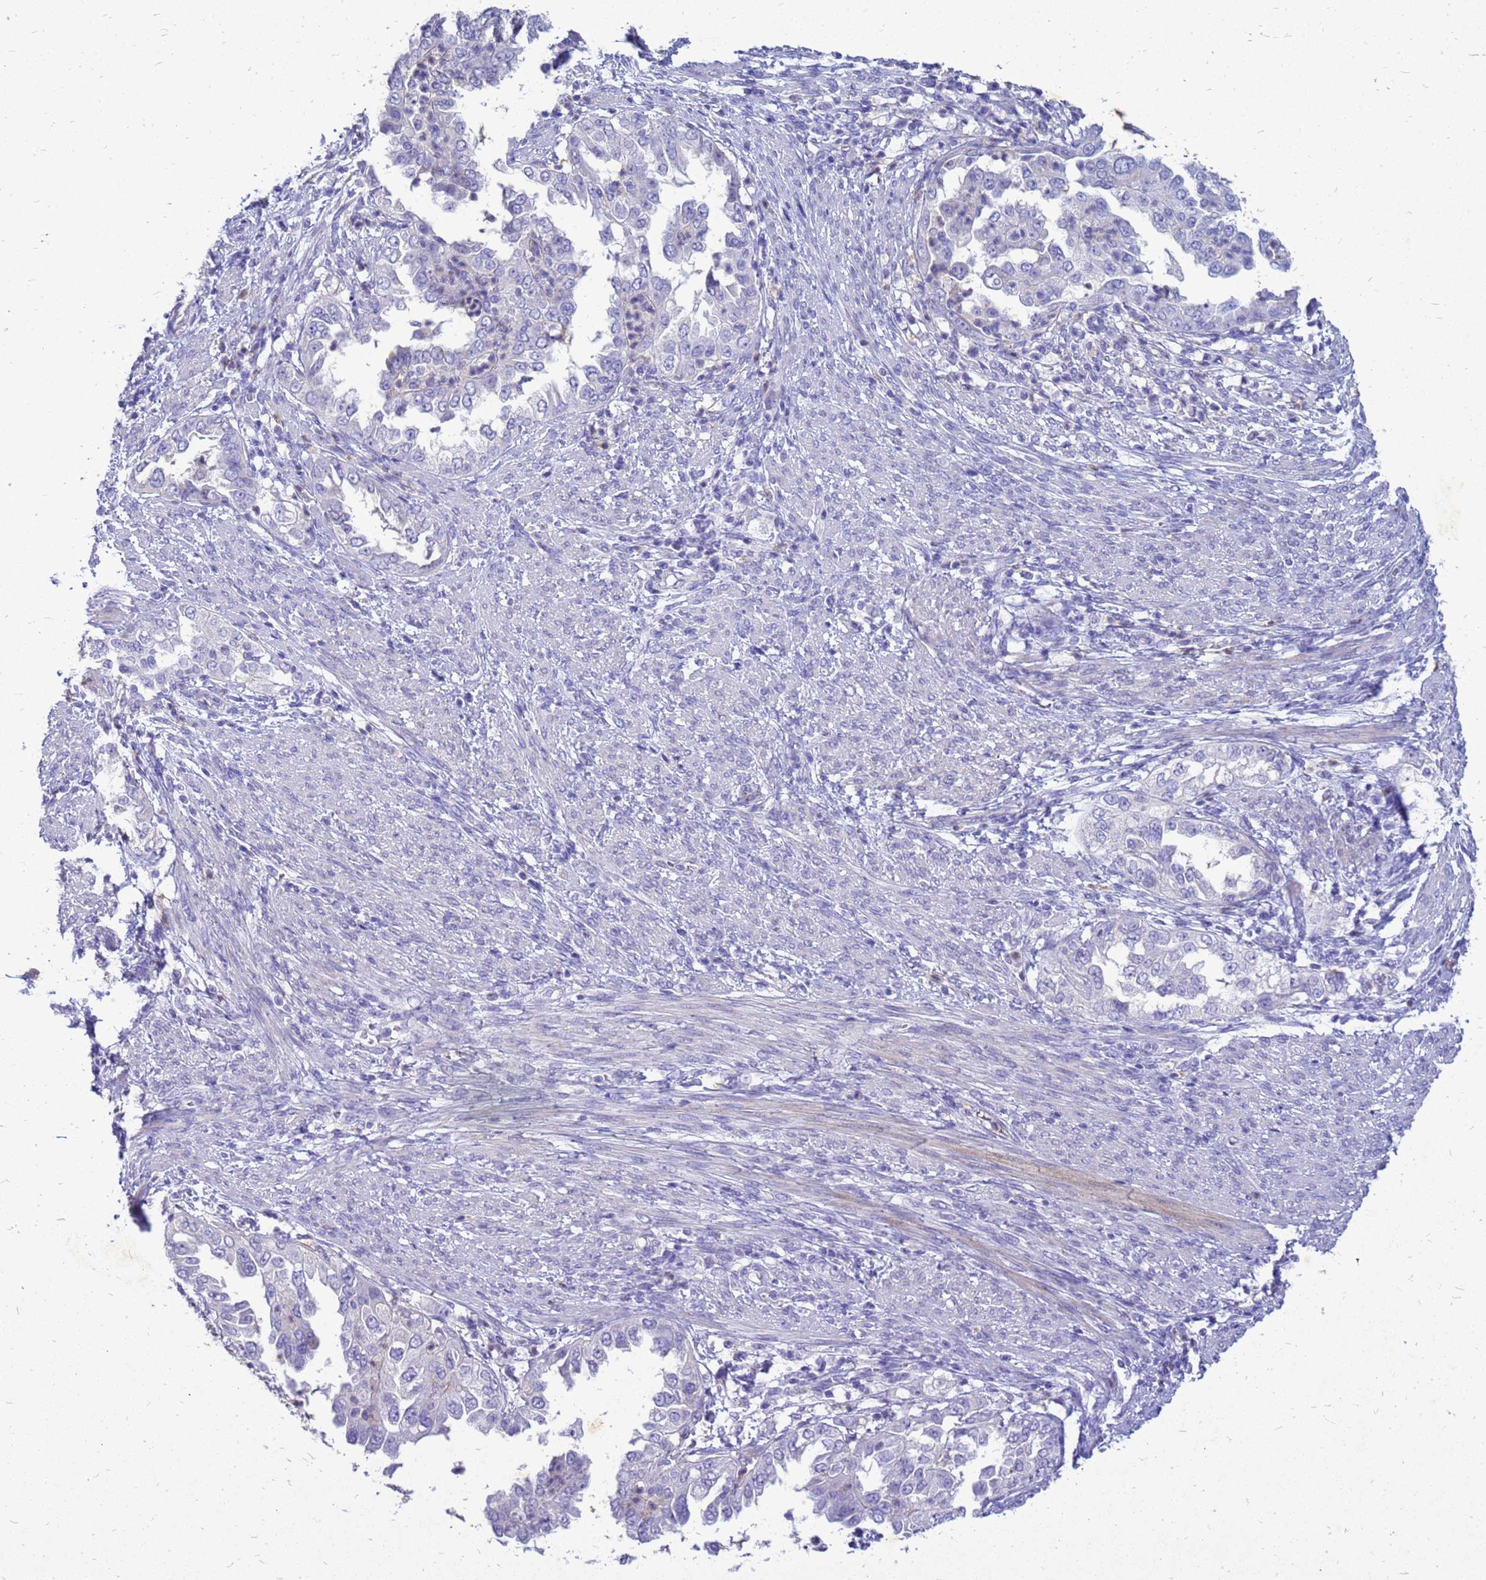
{"staining": {"intensity": "negative", "quantity": "none", "location": "none"}, "tissue": "endometrial cancer", "cell_type": "Tumor cells", "image_type": "cancer", "snomed": [{"axis": "morphology", "description": "Adenocarcinoma, NOS"}, {"axis": "topography", "description": "Endometrium"}], "caption": "Immunohistochemistry of endometrial cancer (adenocarcinoma) shows no positivity in tumor cells.", "gene": "AKR1C1", "patient": {"sex": "female", "age": 85}}